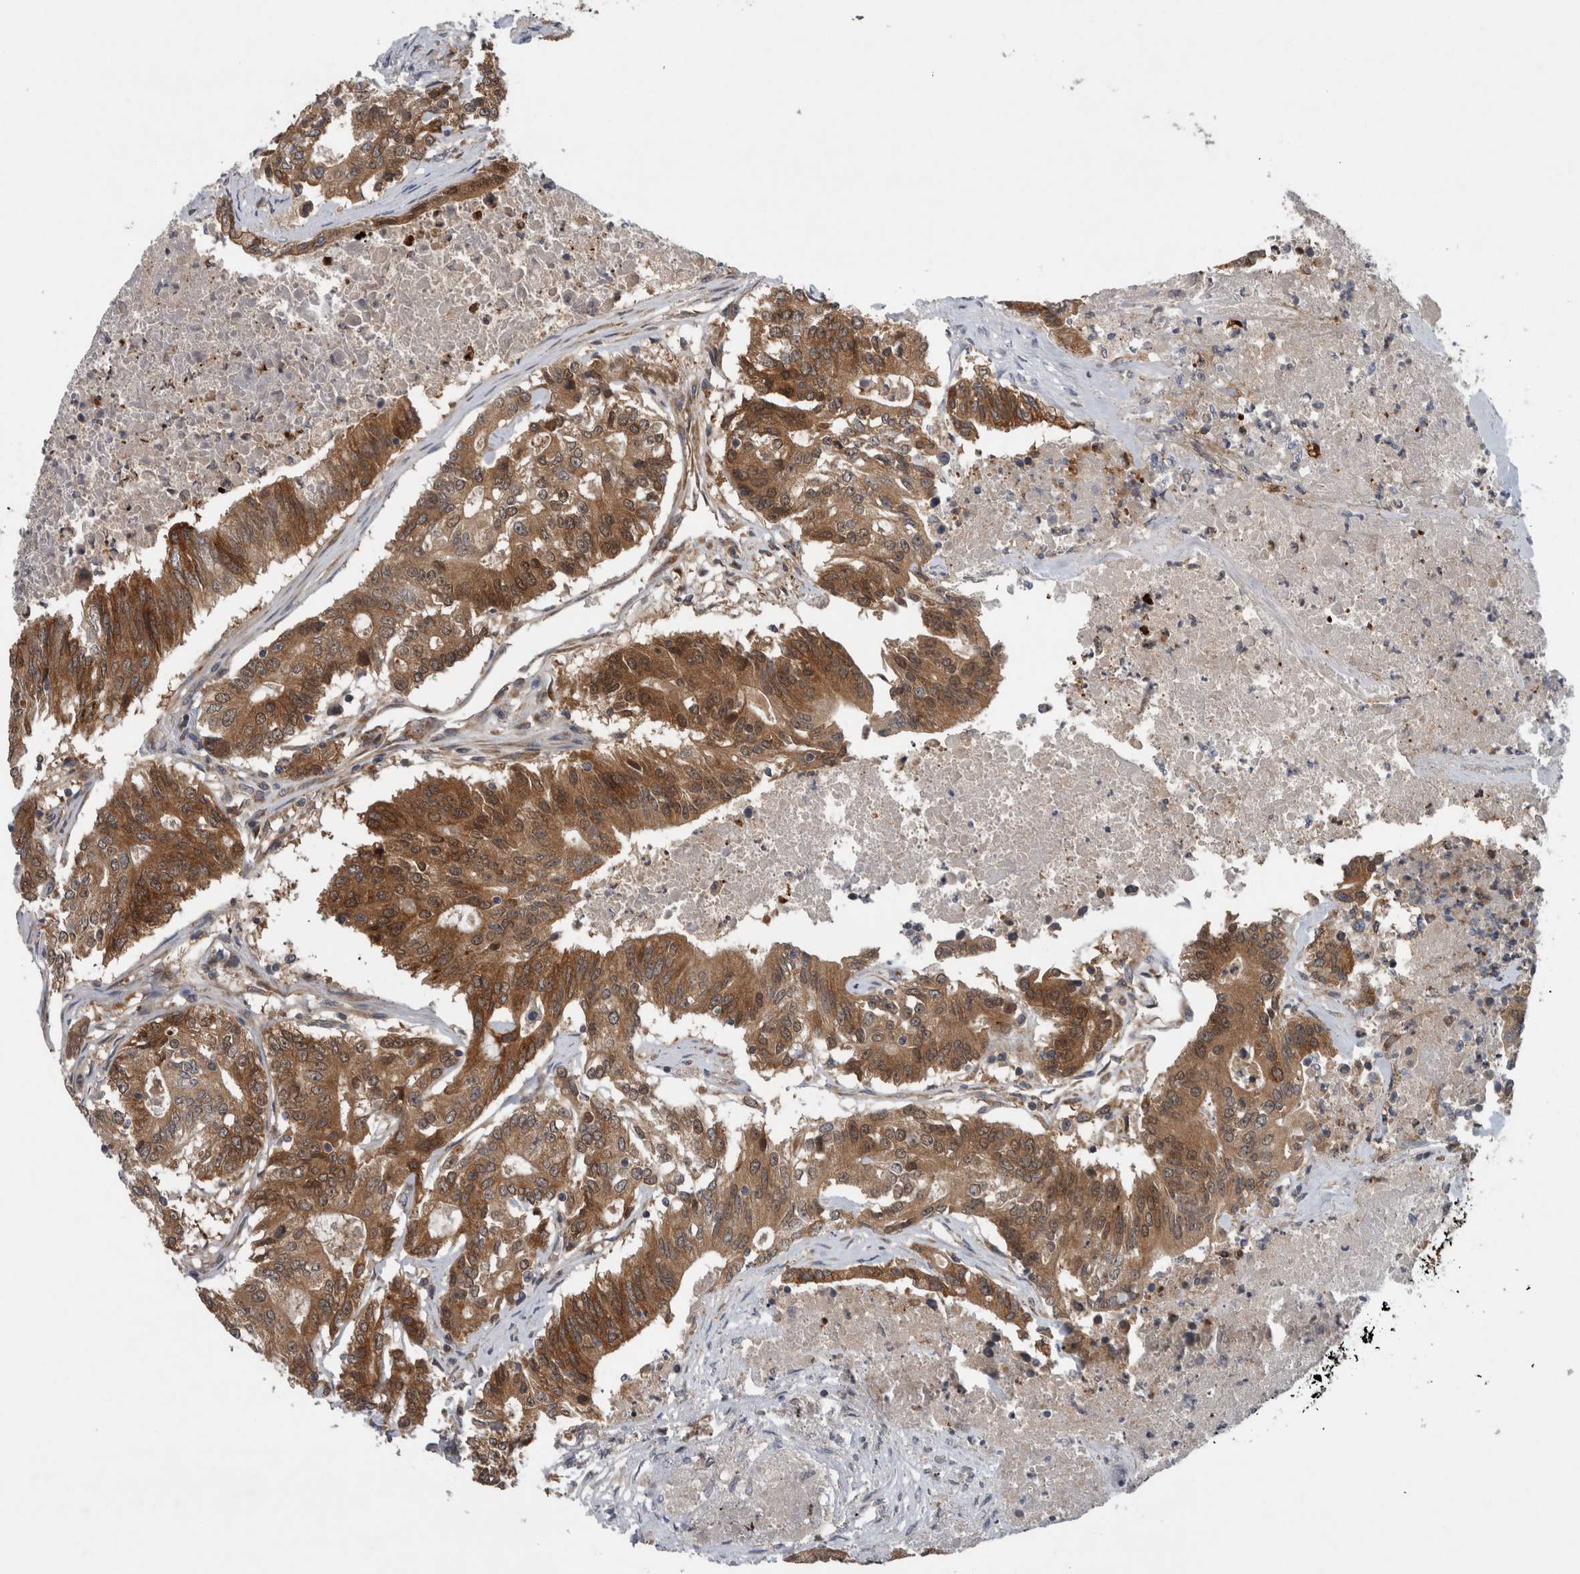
{"staining": {"intensity": "moderate", "quantity": ">75%", "location": "cytoplasmic/membranous"}, "tissue": "colorectal cancer", "cell_type": "Tumor cells", "image_type": "cancer", "snomed": [{"axis": "morphology", "description": "Adenocarcinoma, NOS"}, {"axis": "topography", "description": "Colon"}], "caption": "IHC of colorectal adenocarcinoma demonstrates medium levels of moderate cytoplasmic/membranous positivity in approximately >75% of tumor cells. The protein of interest is stained brown, and the nuclei are stained in blue (DAB IHC with brightfield microscopy, high magnification).", "gene": "PDCD2", "patient": {"sex": "female", "age": 77}}